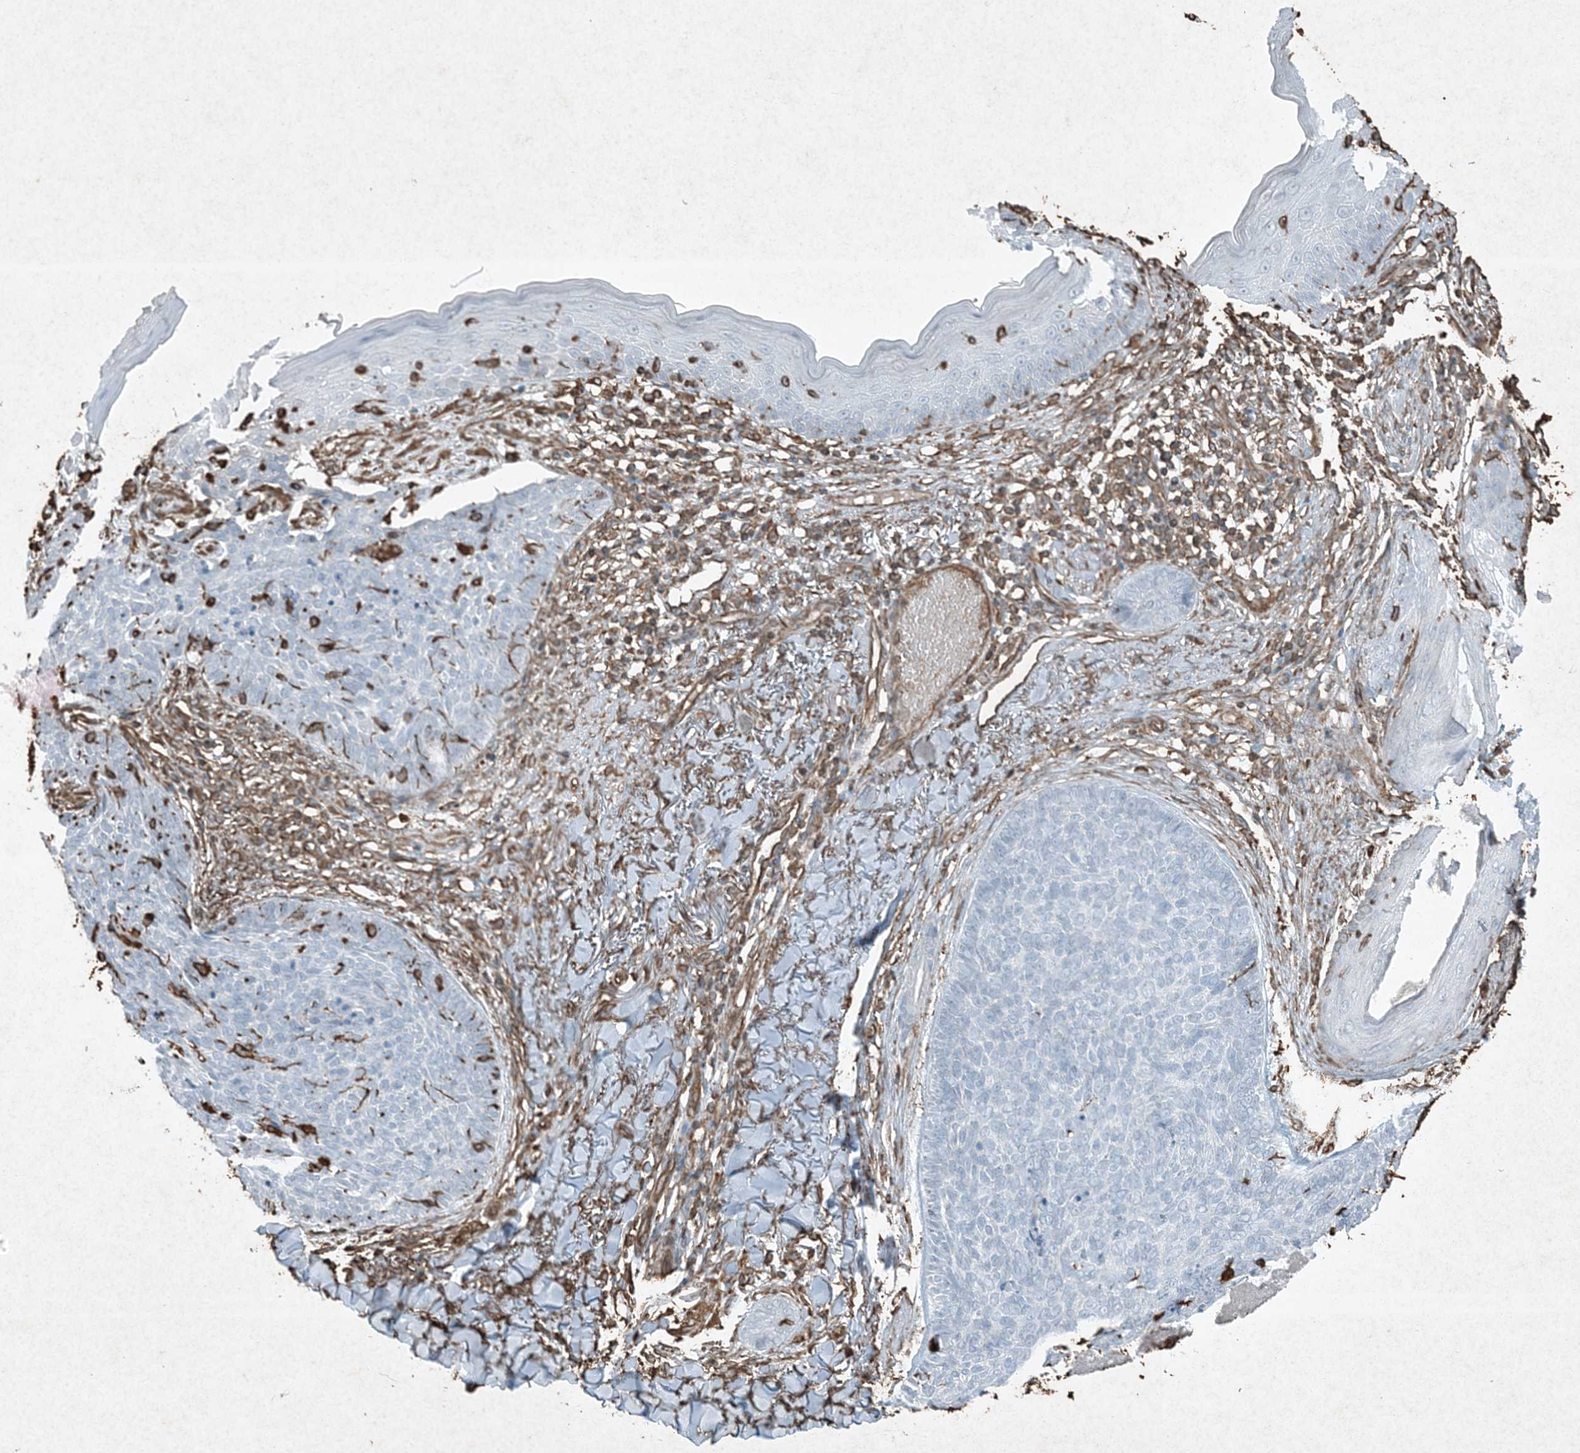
{"staining": {"intensity": "negative", "quantity": "none", "location": "none"}, "tissue": "skin cancer", "cell_type": "Tumor cells", "image_type": "cancer", "snomed": [{"axis": "morphology", "description": "Basal cell carcinoma"}, {"axis": "topography", "description": "Skin"}], "caption": "The immunohistochemistry micrograph has no significant expression in tumor cells of skin basal cell carcinoma tissue.", "gene": "RYK", "patient": {"sex": "female", "age": 70}}